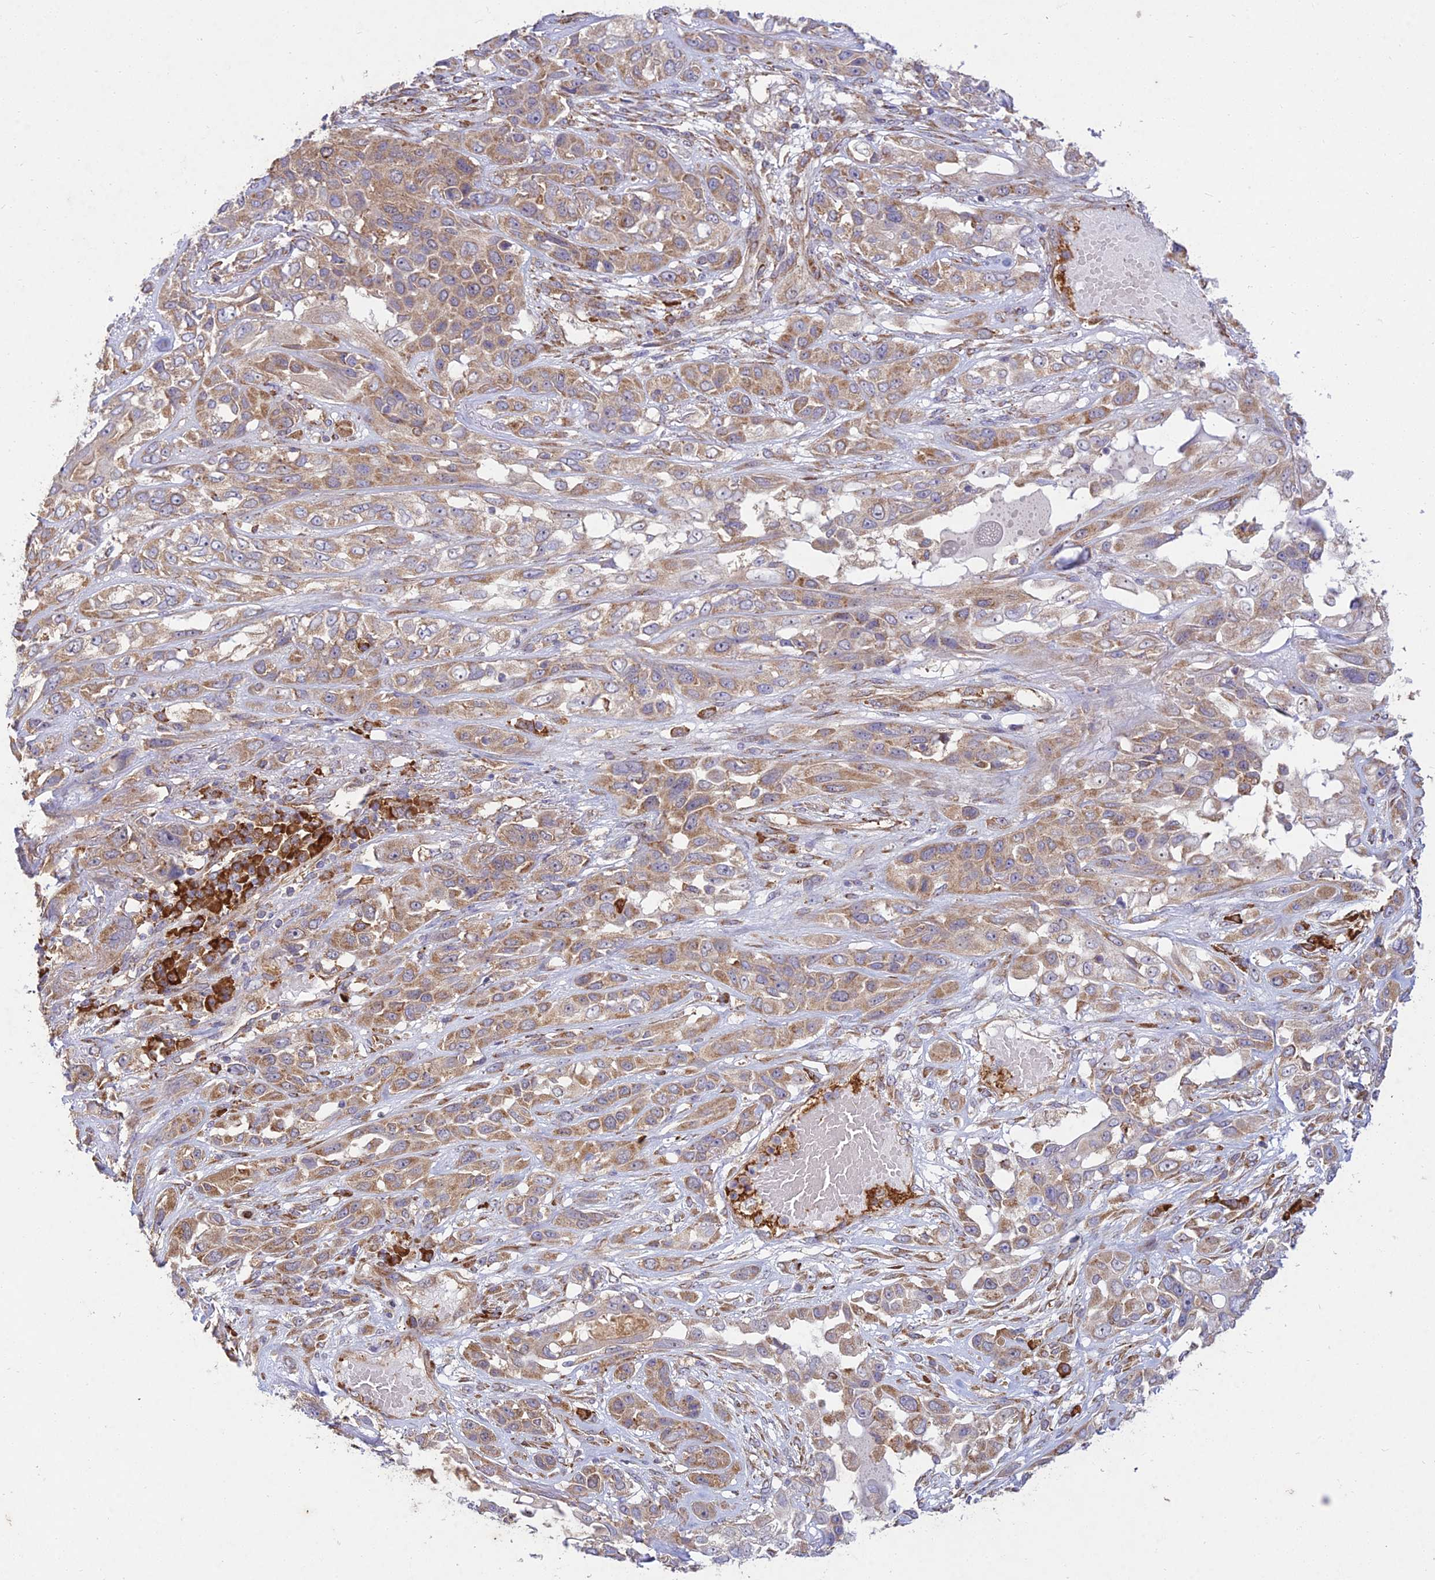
{"staining": {"intensity": "moderate", "quantity": "25%-75%", "location": "cytoplasmic/membranous"}, "tissue": "lung cancer", "cell_type": "Tumor cells", "image_type": "cancer", "snomed": [{"axis": "morphology", "description": "Squamous cell carcinoma, NOS"}, {"axis": "topography", "description": "Lung"}], "caption": "Moderate cytoplasmic/membranous protein positivity is identified in about 25%-75% of tumor cells in lung cancer (squamous cell carcinoma).", "gene": "NXNL2", "patient": {"sex": "female", "age": 70}}